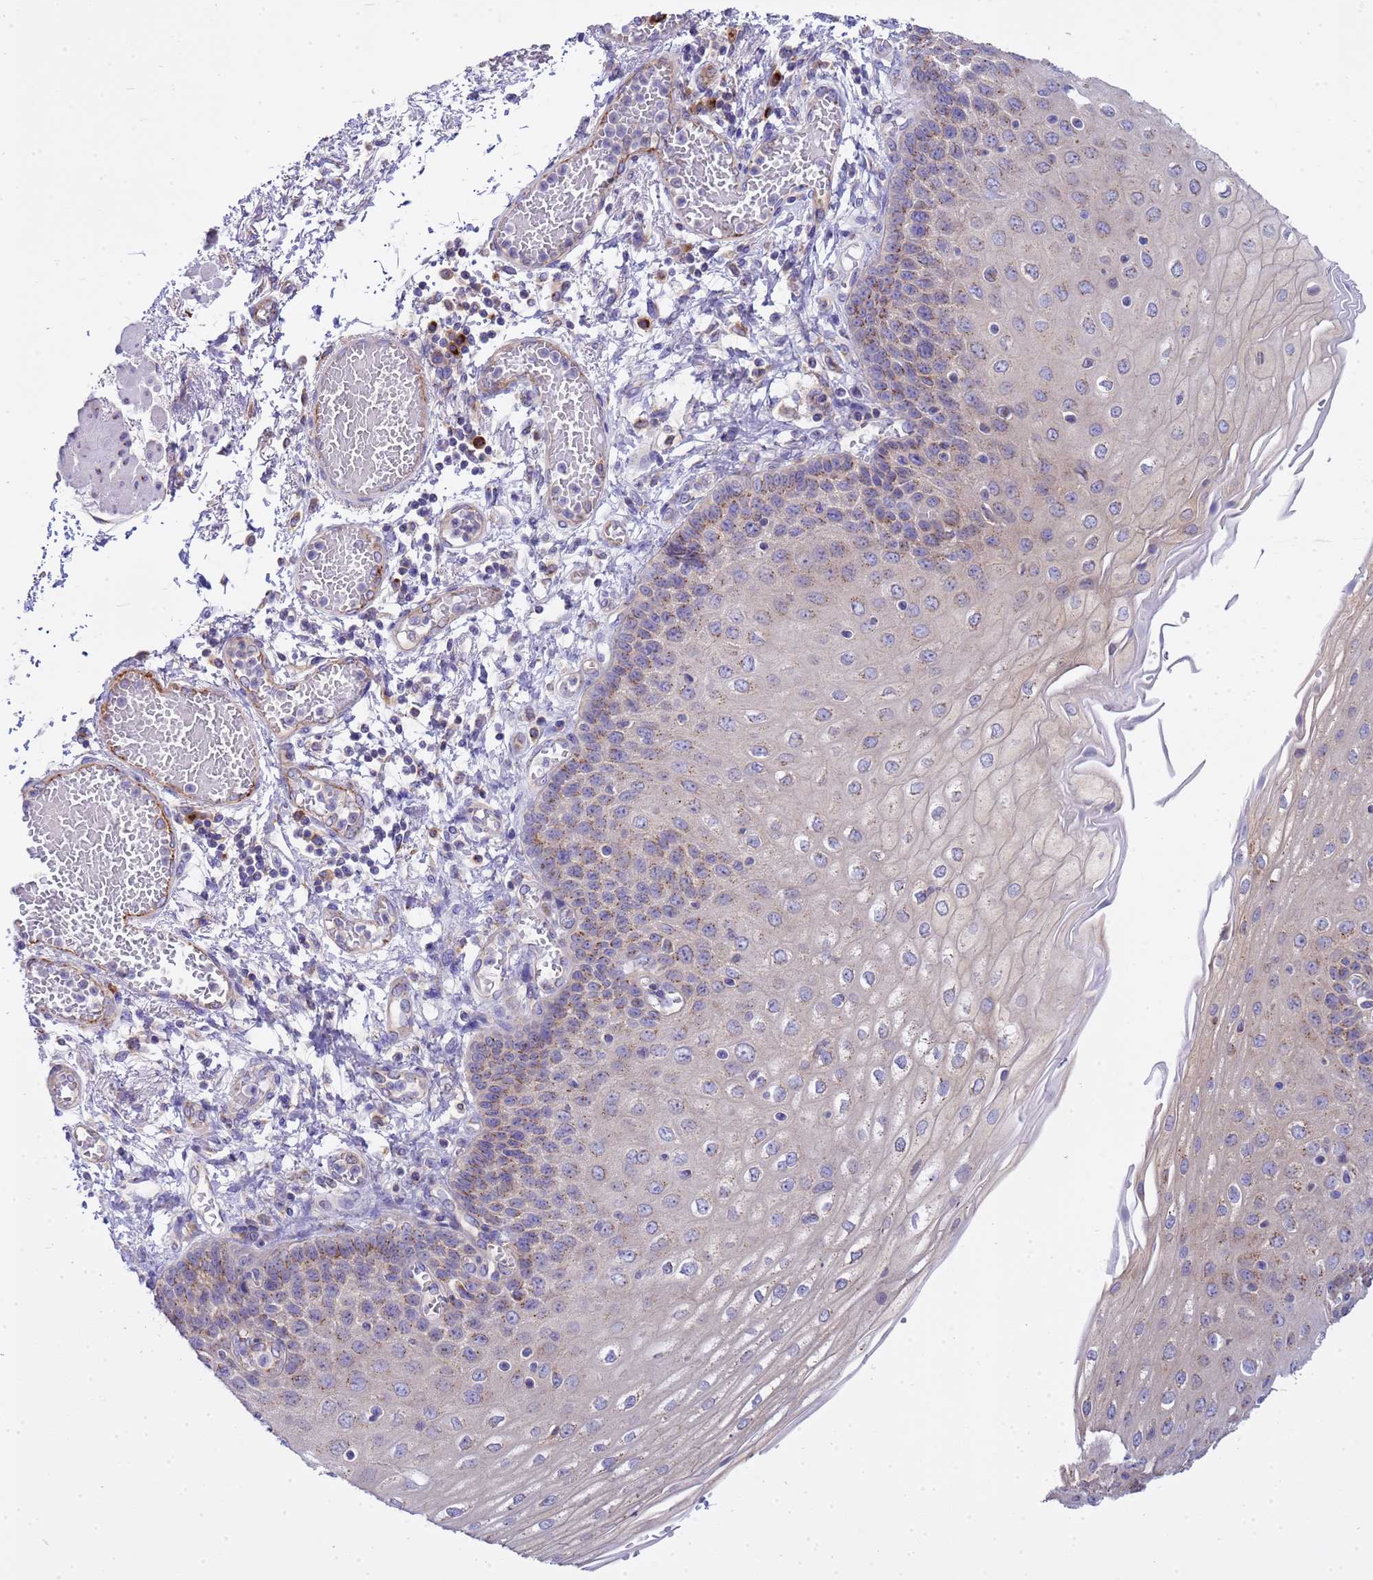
{"staining": {"intensity": "weak", "quantity": "25%-75%", "location": "cytoplasmic/membranous"}, "tissue": "esophagus", "cell_type": "Squamous epithelial cells", "image_type": "normal", "snomed": [{"axis": "morphology", "description": "Normal tissue, NOS"}, {"axis": "topography", "description": "Esophagus"}], "caption": "The immunohistochemical stain shows weak cytoplasmic/membranous staining in squamous epithelial cells of benign esophagus. (Stains: DAB (3,3'-diaminobenzidine) in brown, nuclei in blue, Microscopy: brightfield microscopy at high magnification).", "gene": "ANAPC1", "patient": {"sex": "male", "age": 81}}